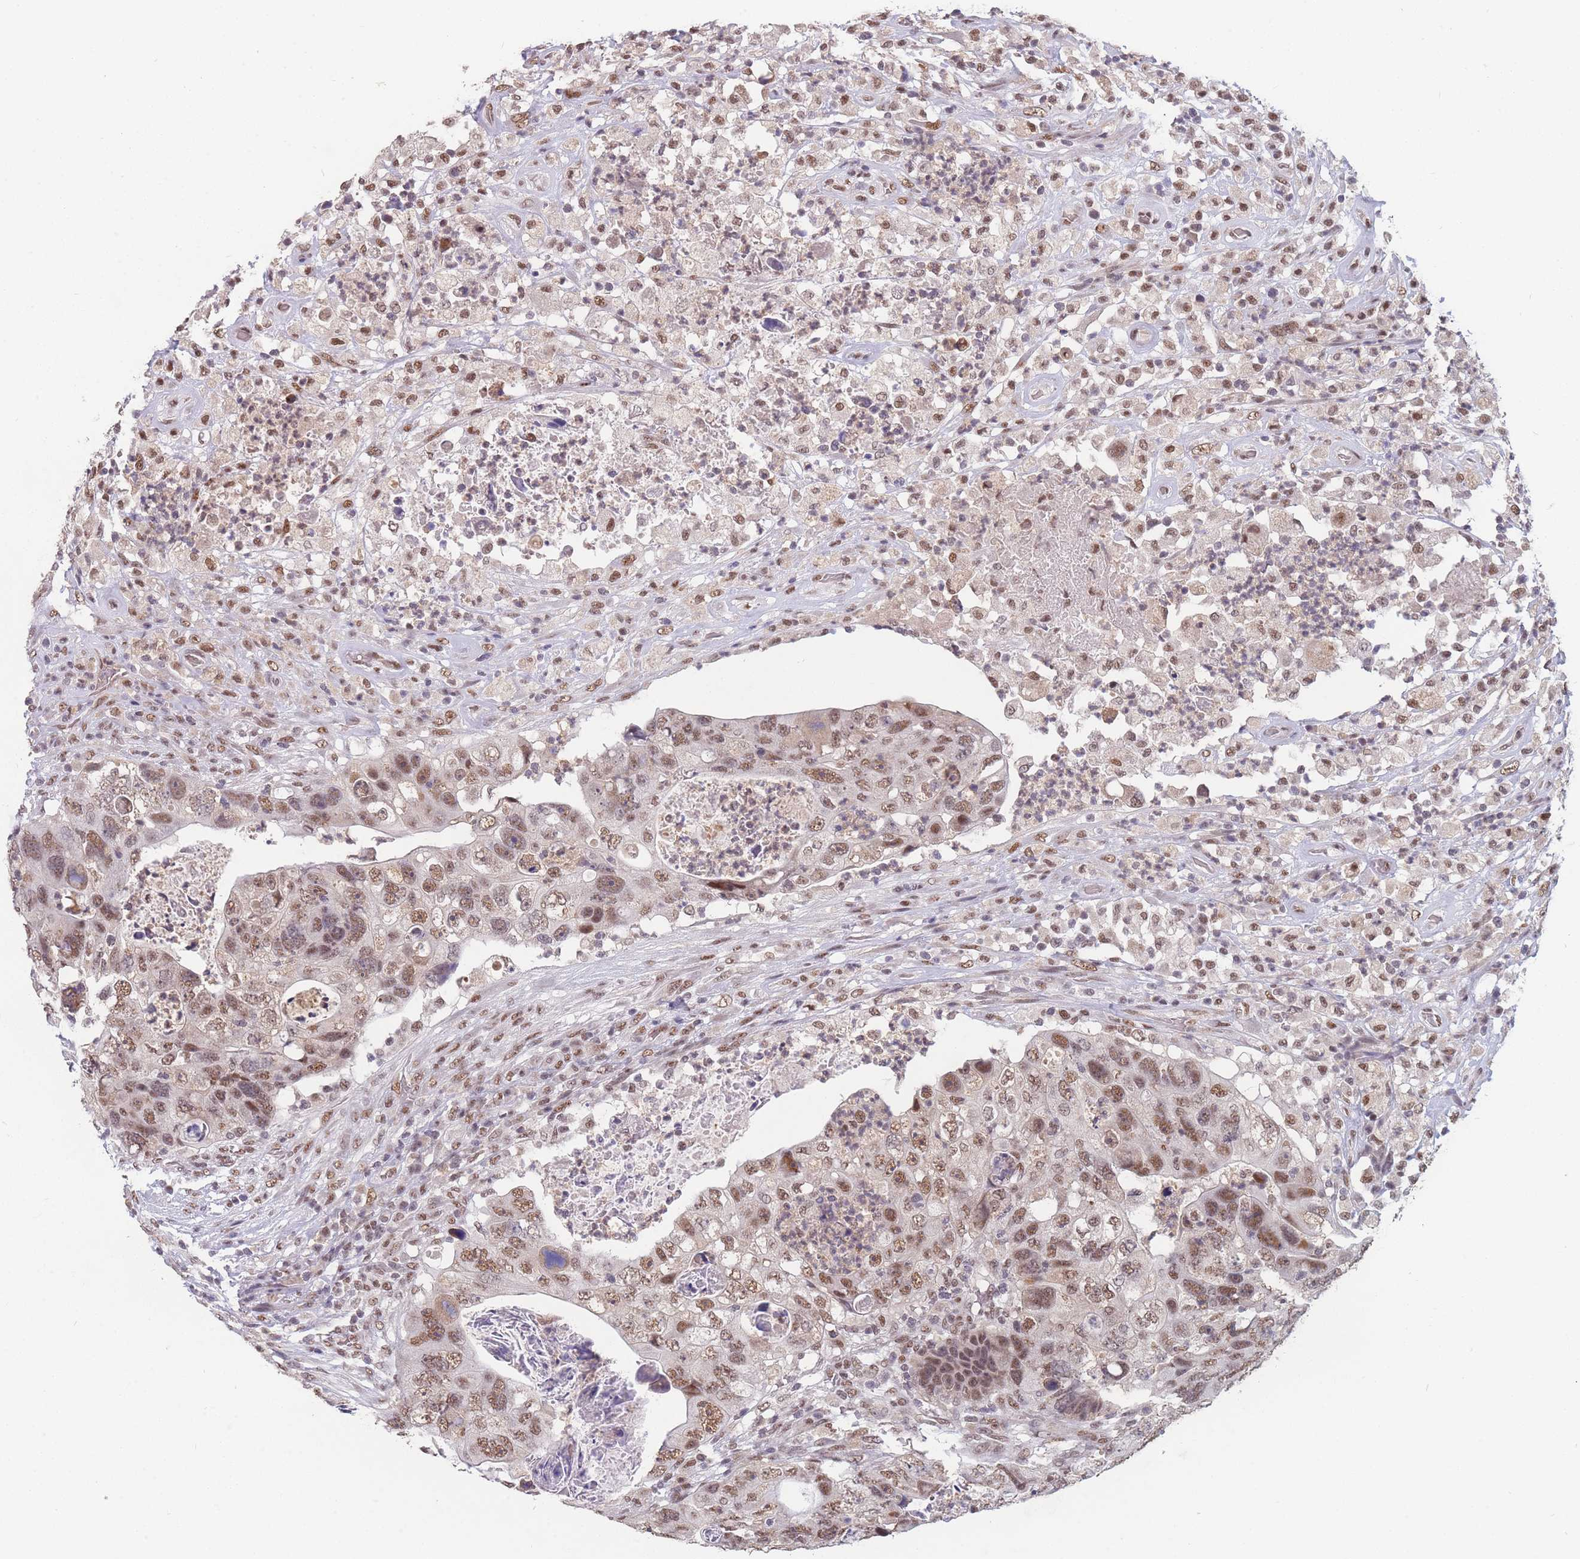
{"staining": {"intensity": "moderate", "quantity": ">75%", "location": "nuclear"}, "tissue": "colorectal cancer", "cell_type": "Tumor cells", "image_type": "cancer", "snomed": [{"axis": "morphology", "description": "Adenocarcinoma, NOS"}, {"axis": "topography", "description": "Rectum"}], "caption": "The photomicrograph reveals a brown stain indicating the presence of a protein in the nuclear of tumor cells in colorectal cancer.", "gene": "SNRPA1", "patient": {"sex": "male", "age": 59}}